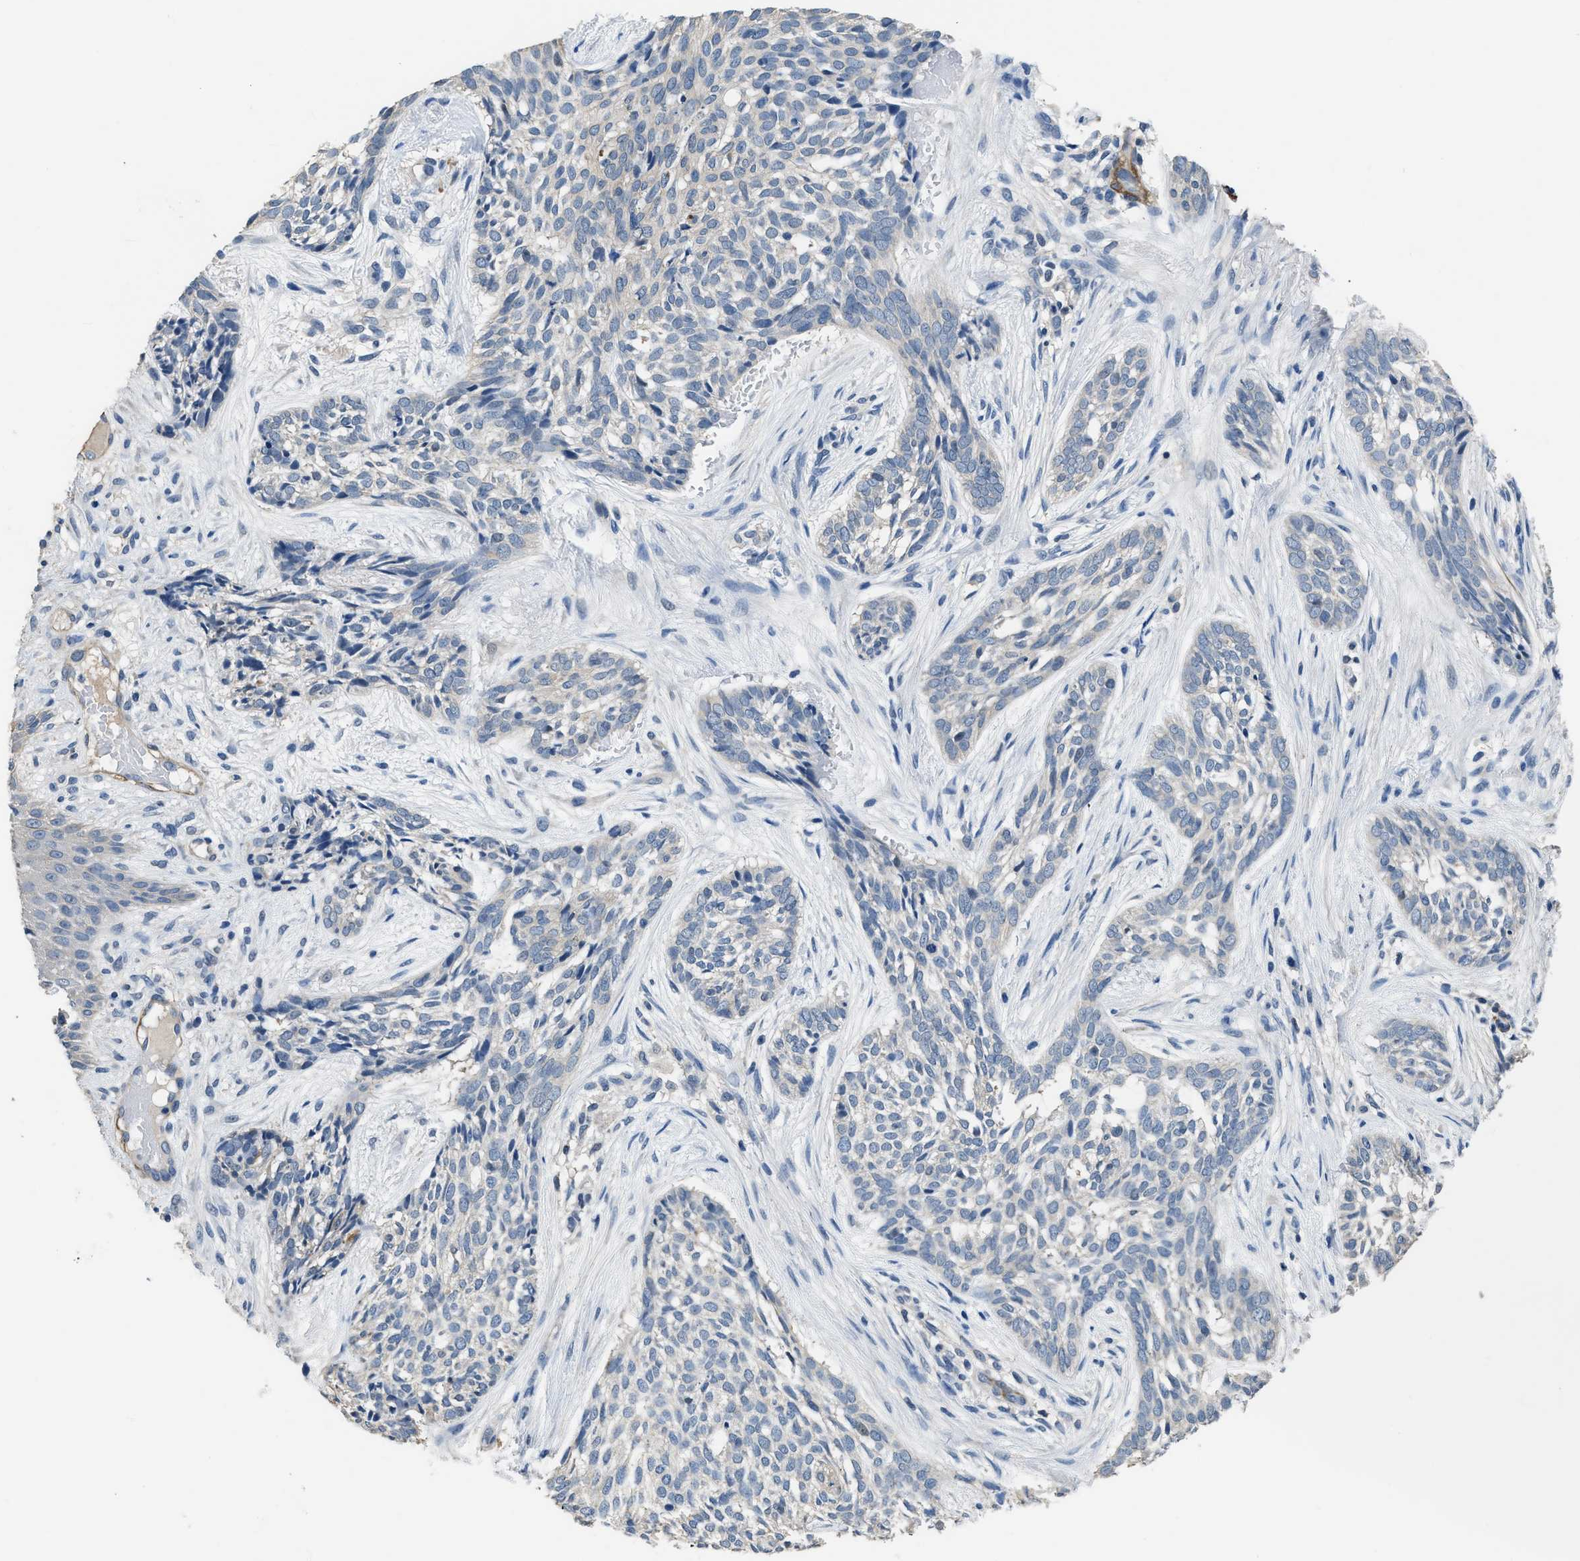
{"staining": {"intensity": "negative", "quantity": "none", "location": "none"}, "tissue": "skin cancer", "cell_type": "Tumor cells", "image_type": "cancer", "snomed": [{"axis": "morphology", "description": "Basal cell carcinoma"}, {"axis": "topography", "description": "Skin"}], "caption": "Skin basal cell carcinoma was stained to show a protein in brown. There is no significant staining in tumor cells.", "gene": "LANCL2", "patient": {"sex": "female", "age": 88}}